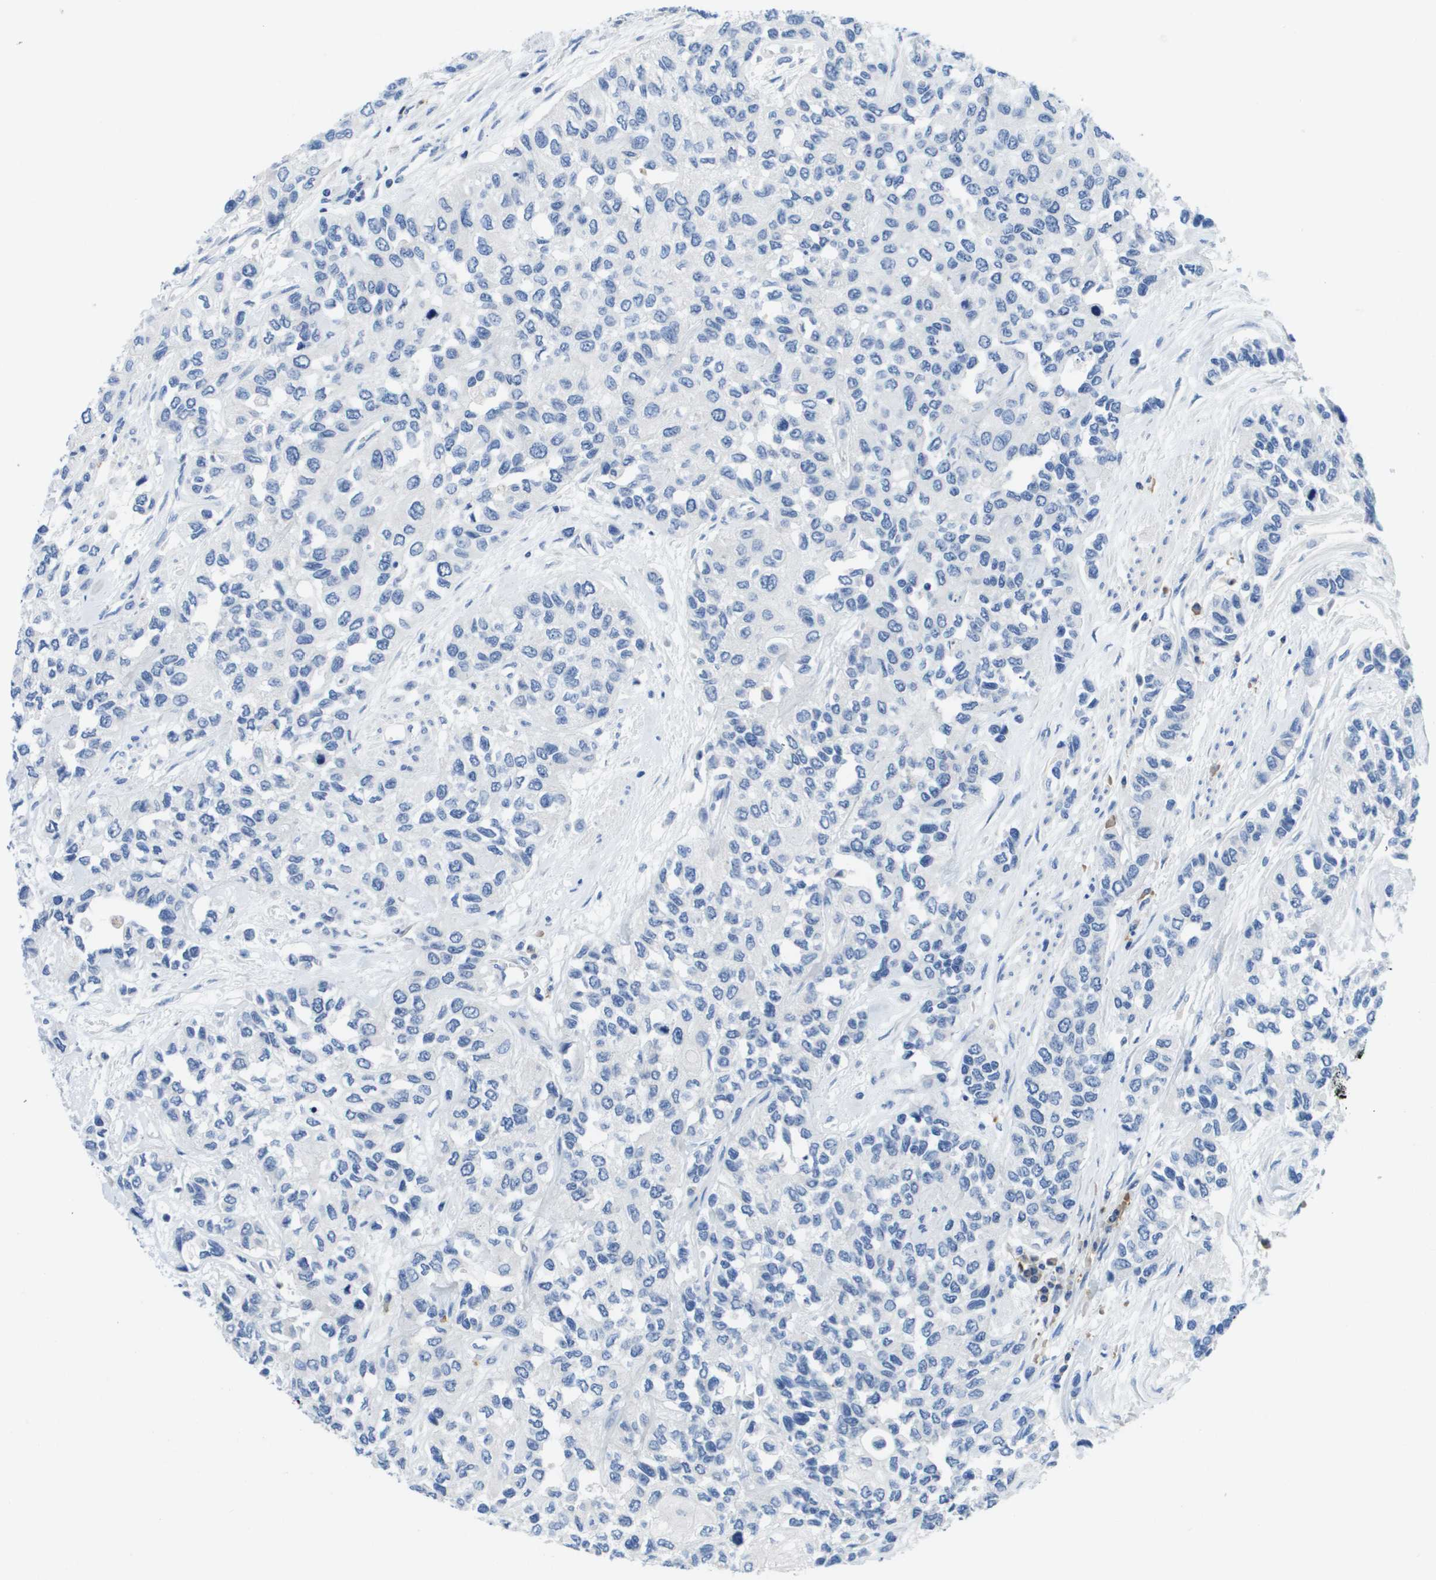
{"staining": {"intensity": "negative", "quantity": "none", "location": "none"}, "tissue": "urothelial cancer", "cell_type": "Tumor cells", "image_type": "cancer", "snomed": [{"axis": "morphology", "description": "Urothelial carcinoma, High grade"}, {"axis": "topography", "description": "Urinary bladder"}], "caption": "Protein analysis of urothelial cancer exhibits no significant positivity in tumor cells.", "gene": "MS4A1", "patient": {"sex": "female", "age": 56}}